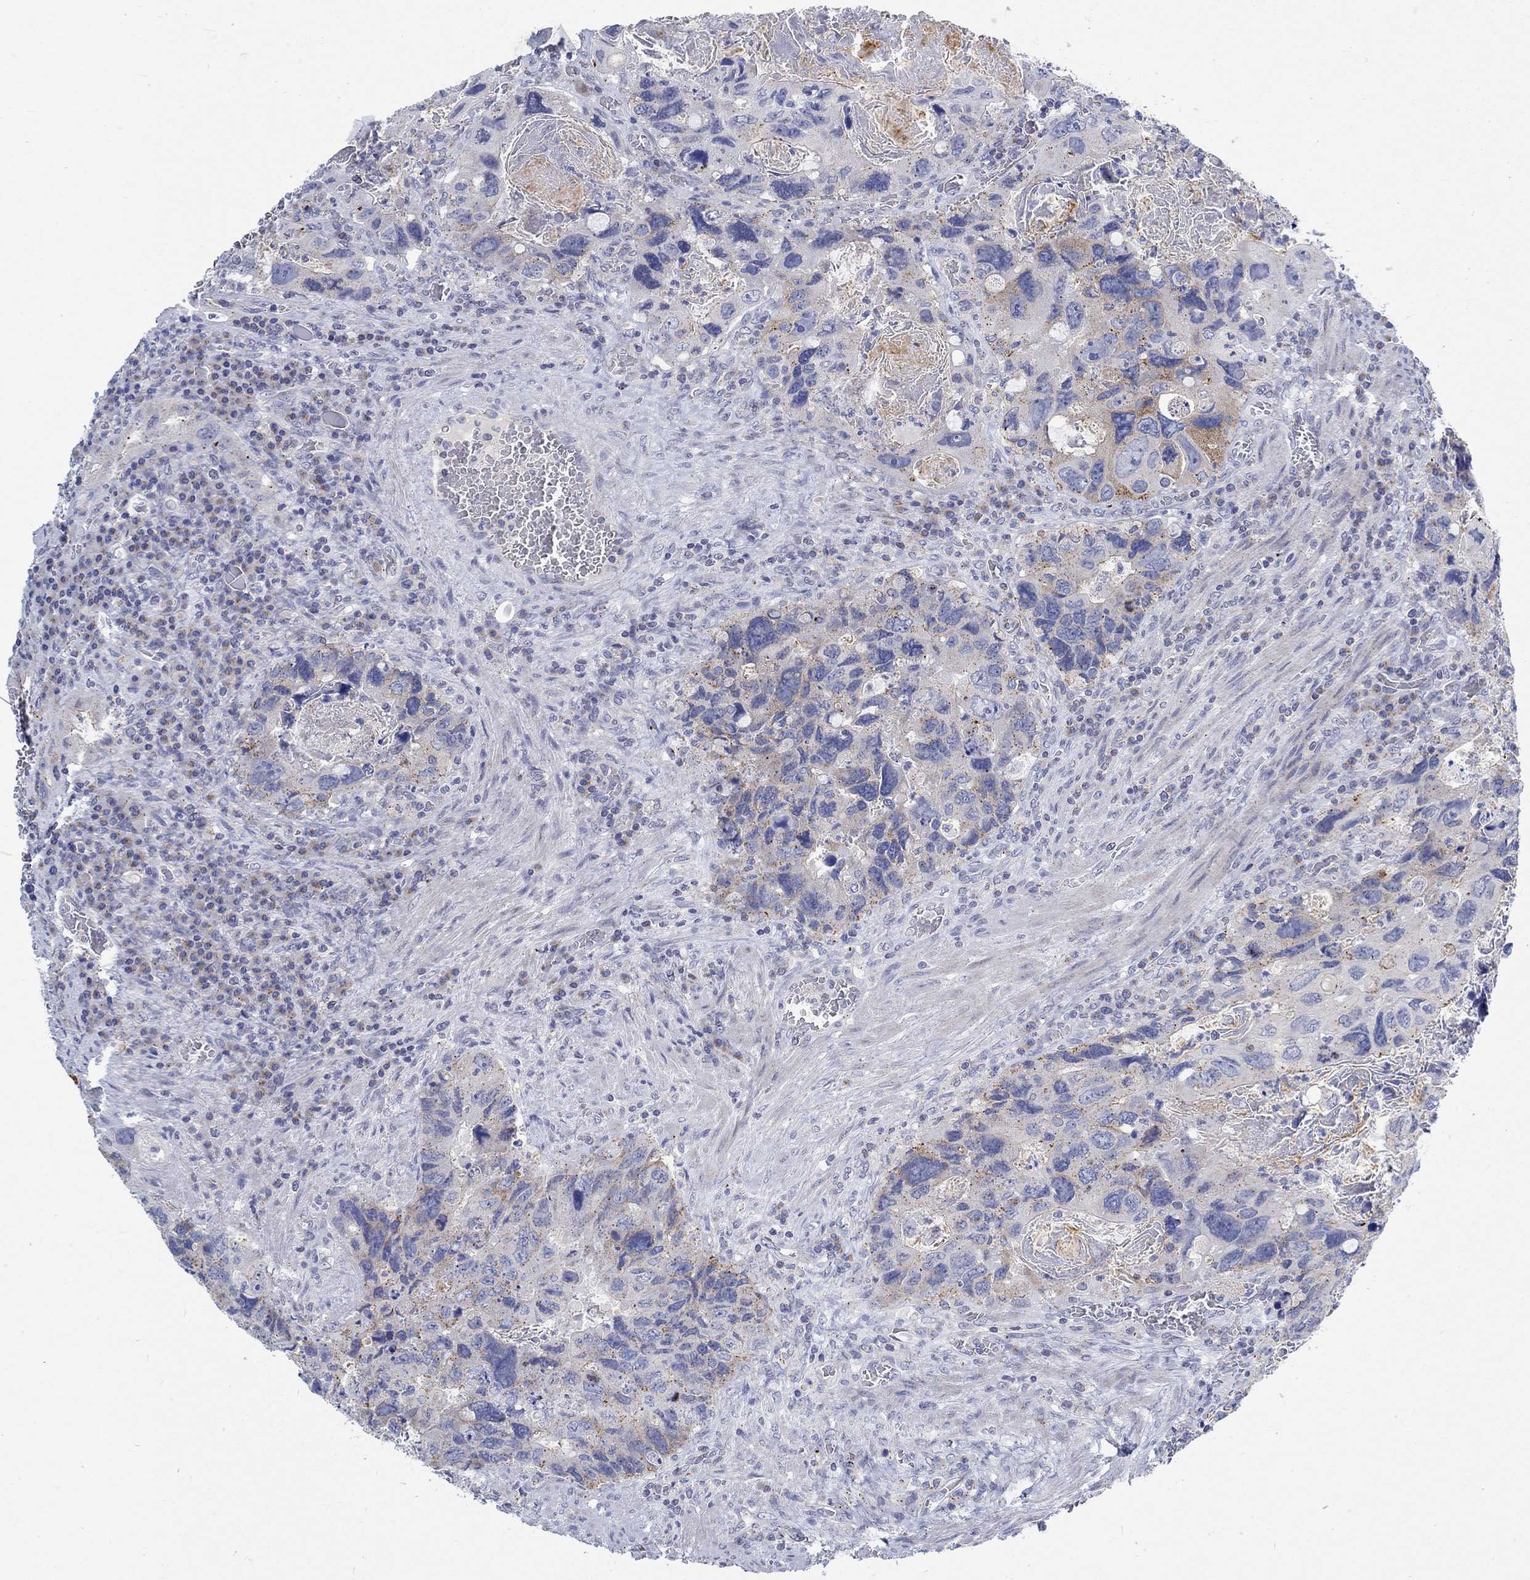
{"staining": {"intensity": "weak", "quantity": "25%-75%", "location": "cytoplasmic/membranous"}, "tissue": "colorectal cancer", "cell_type": "Tumor cells", "image_type": "cancer", "snomed": [{"axis": "morphology", "description": "Adenocarcinoma, NOS"}, {"axis": "topography", "description": "Rectum"}], "caption": "Immunohistochemical staining of human colorectal cancer (adenocarcinoma) shows low levels of weak cytoplasmic/membranous staining in approximately 25%-75% of tumor cells.", "gene": "NAV3", "patient": {"sex": "male", "age": 62}}